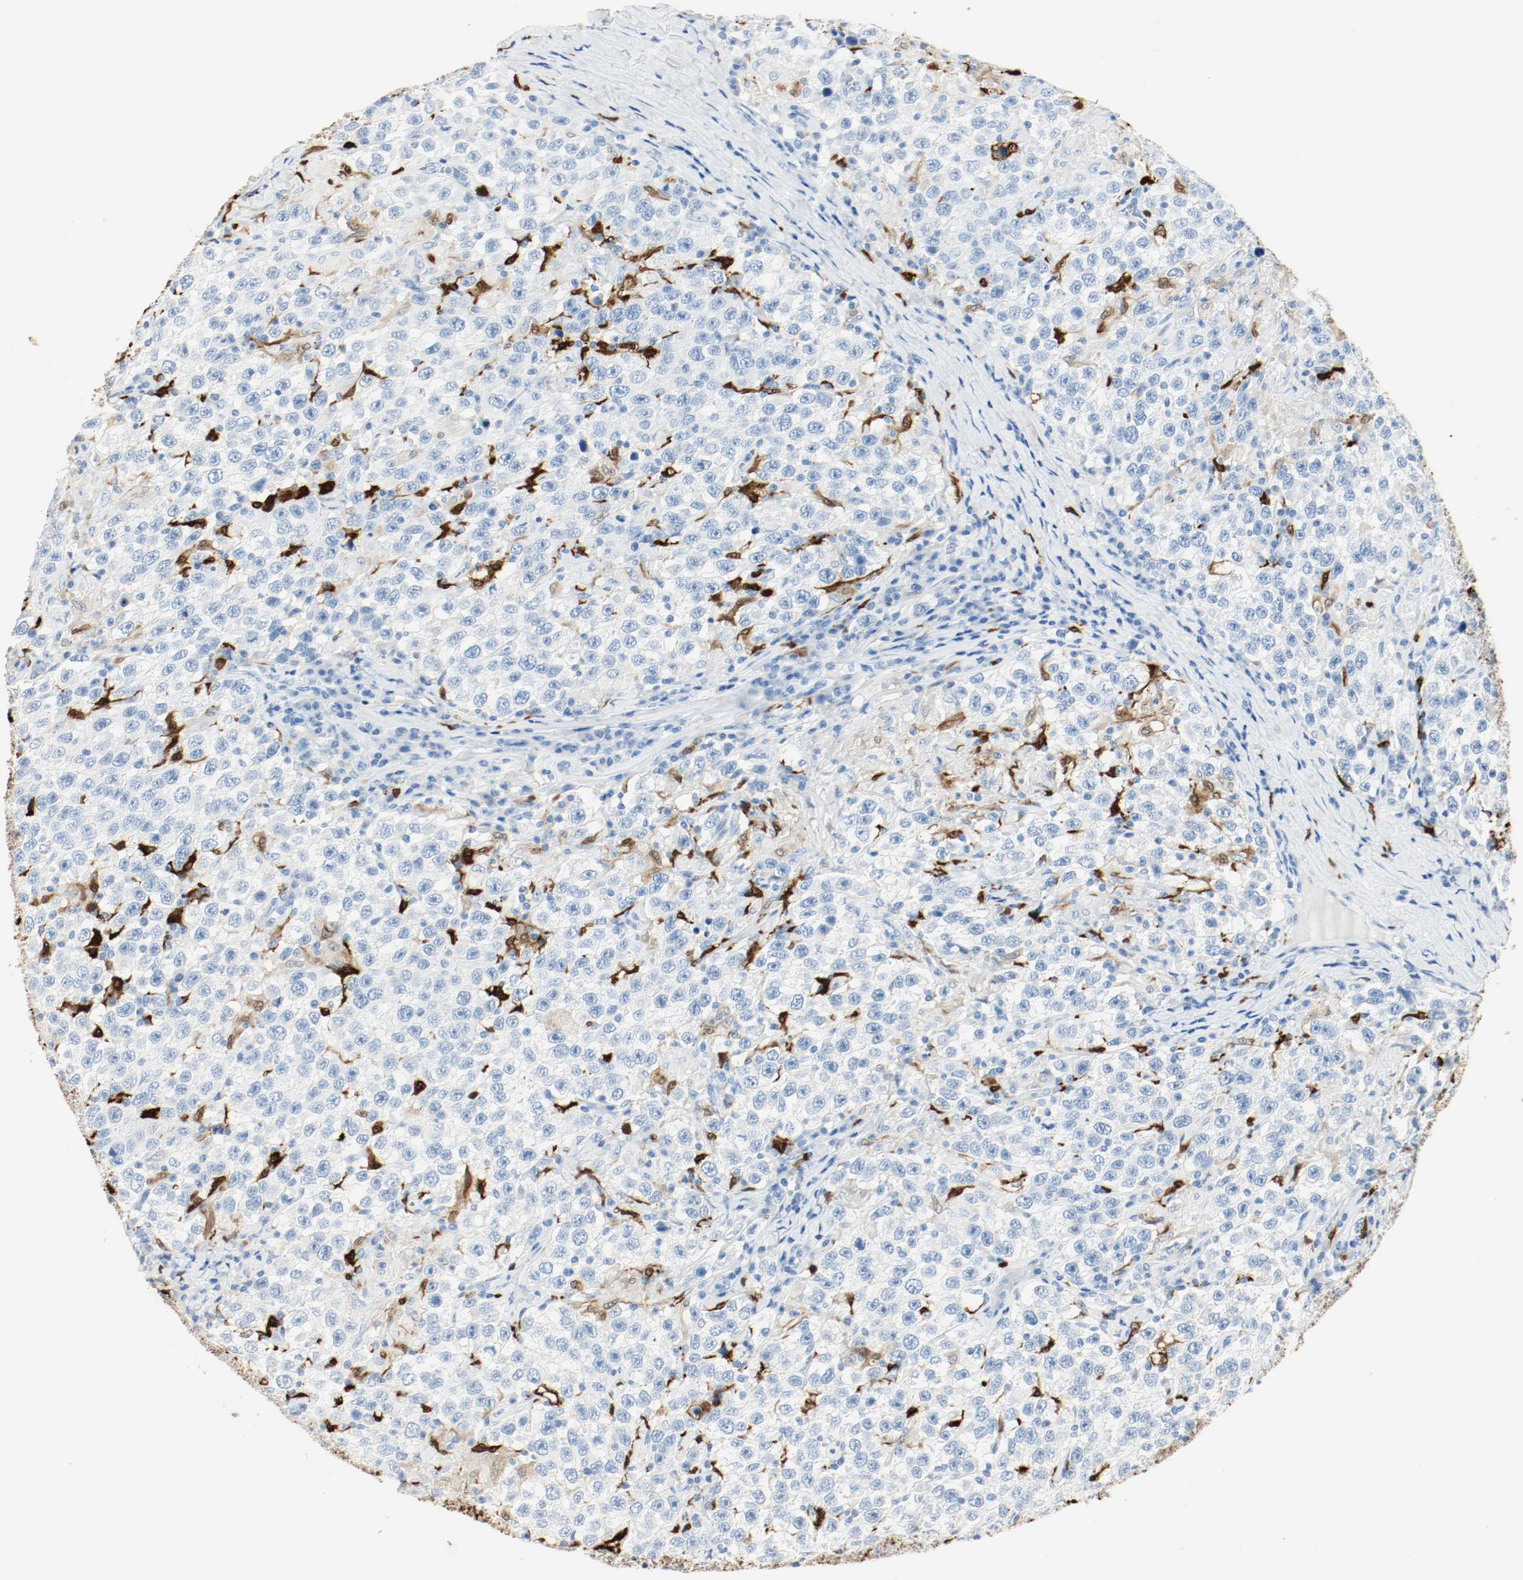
{"staining": {"intensity": "negative", "quantity": "none", "location": "none"}, "tissue": "testis cancer", "cell_type": "Tumor cells", "image_type": "cancer", "snomed": [{"axis": "morphology", "description": "Seminoma, NOS"}, {"axis": "topography", "description": "Testis"}], "caption": "Protein analysis of testis cancer (seminoma) demonstrates no significant expression in tumor cells.", "gene": "S100A9", "patient": {"sex": "male", "age": 41}}